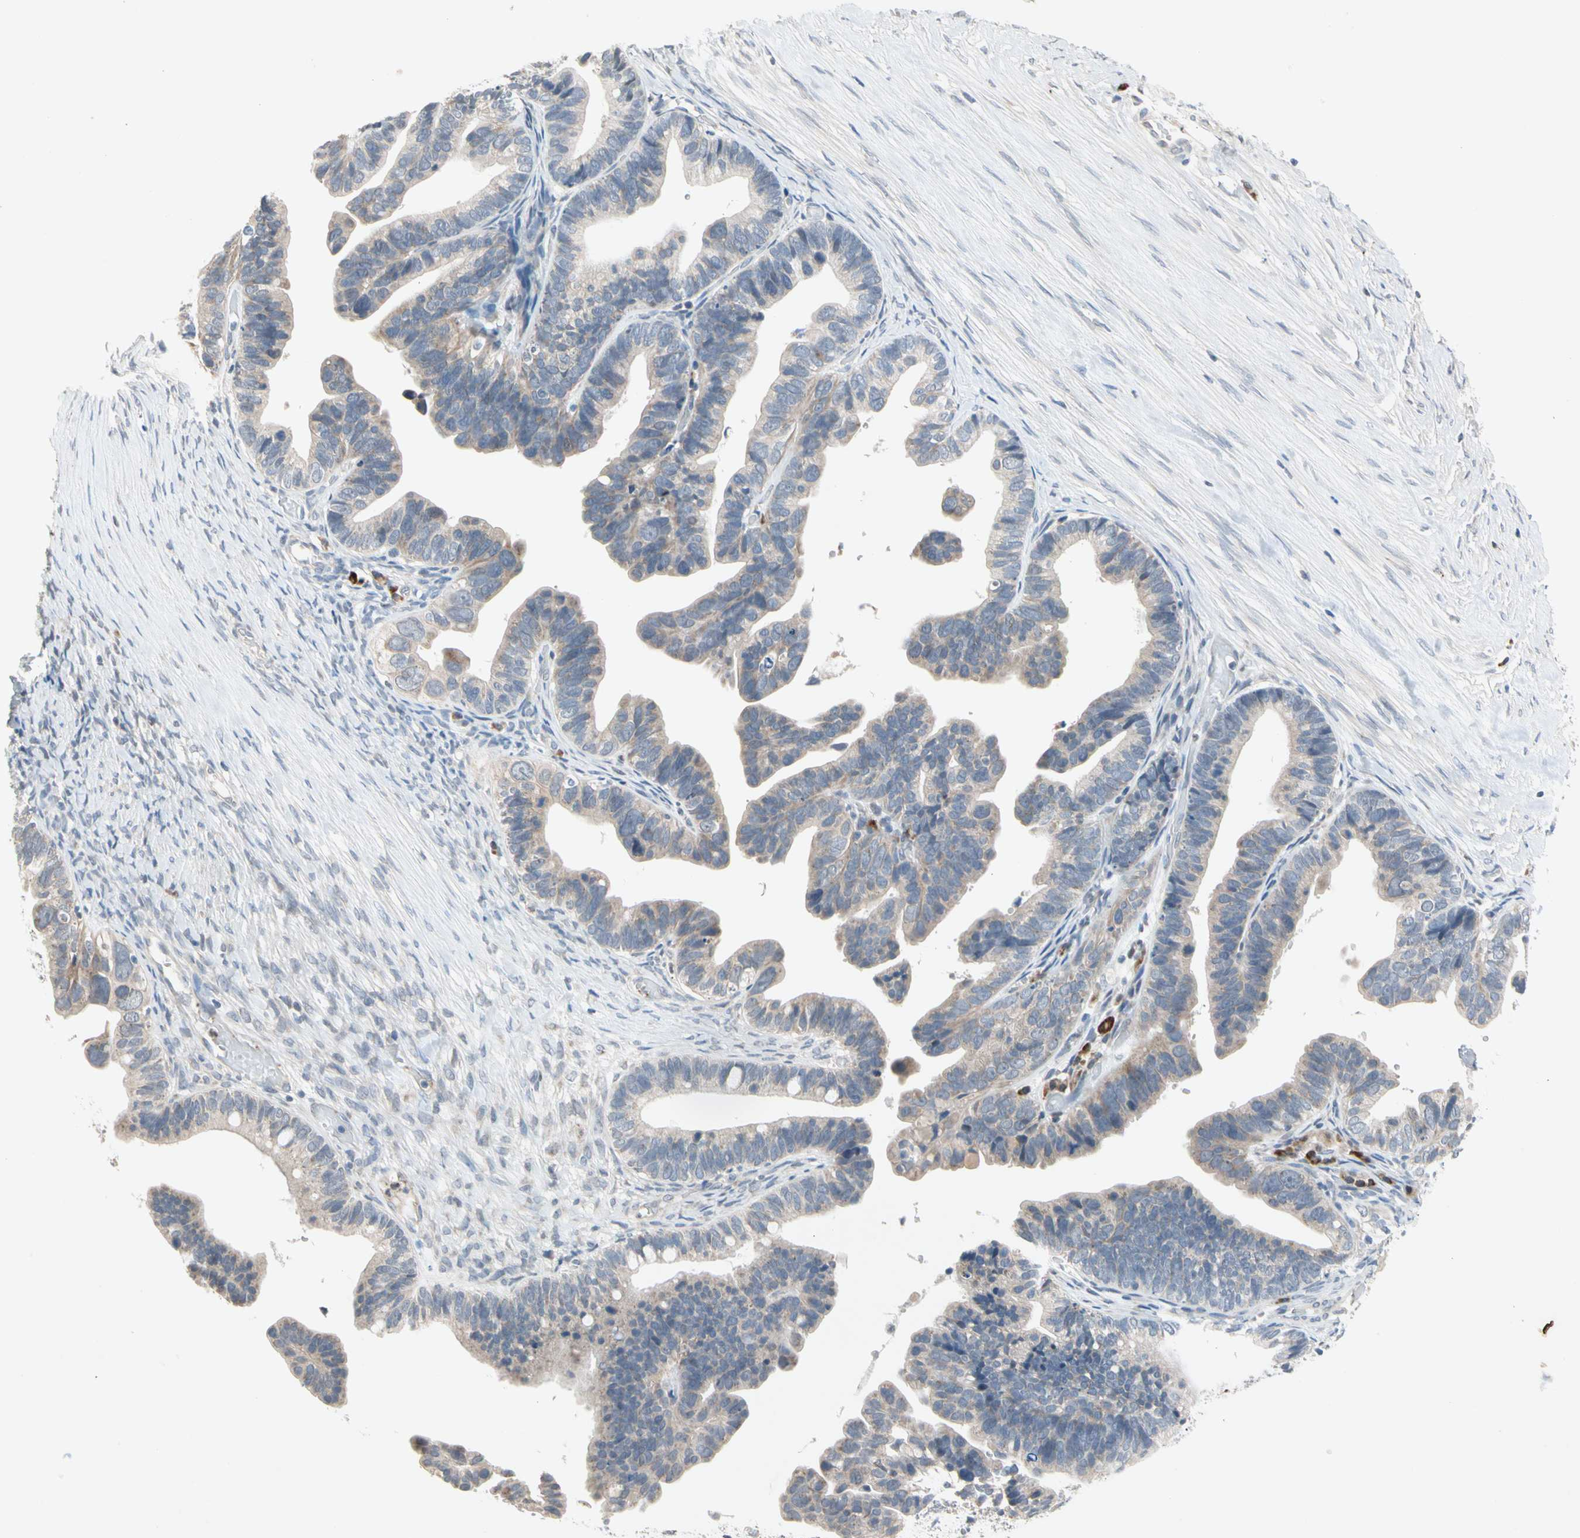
{"staining": {"intensity": "weak", "quantity": ">75%", "location": "cytoplasmic/membranous"}, "tissue": "ovarian cancer", "cell_type": "Tumor cells", "image_type": "cancer", "snomed": [{"axis": "morphology", "description": "Cystadenocarcinoma, serous, NOS"}, {"axis": "topography", "description": "Ovary"}], "caption": "Protein analysis of ovarian serous cystadenocarcinoma tissue shows weak cytoplasmic/membranous expression in approximately >75% of tumor cells. Nuclei are stained in blue.", "gene": "MARK1", "patient": {"sex": "female", "age": 56}}